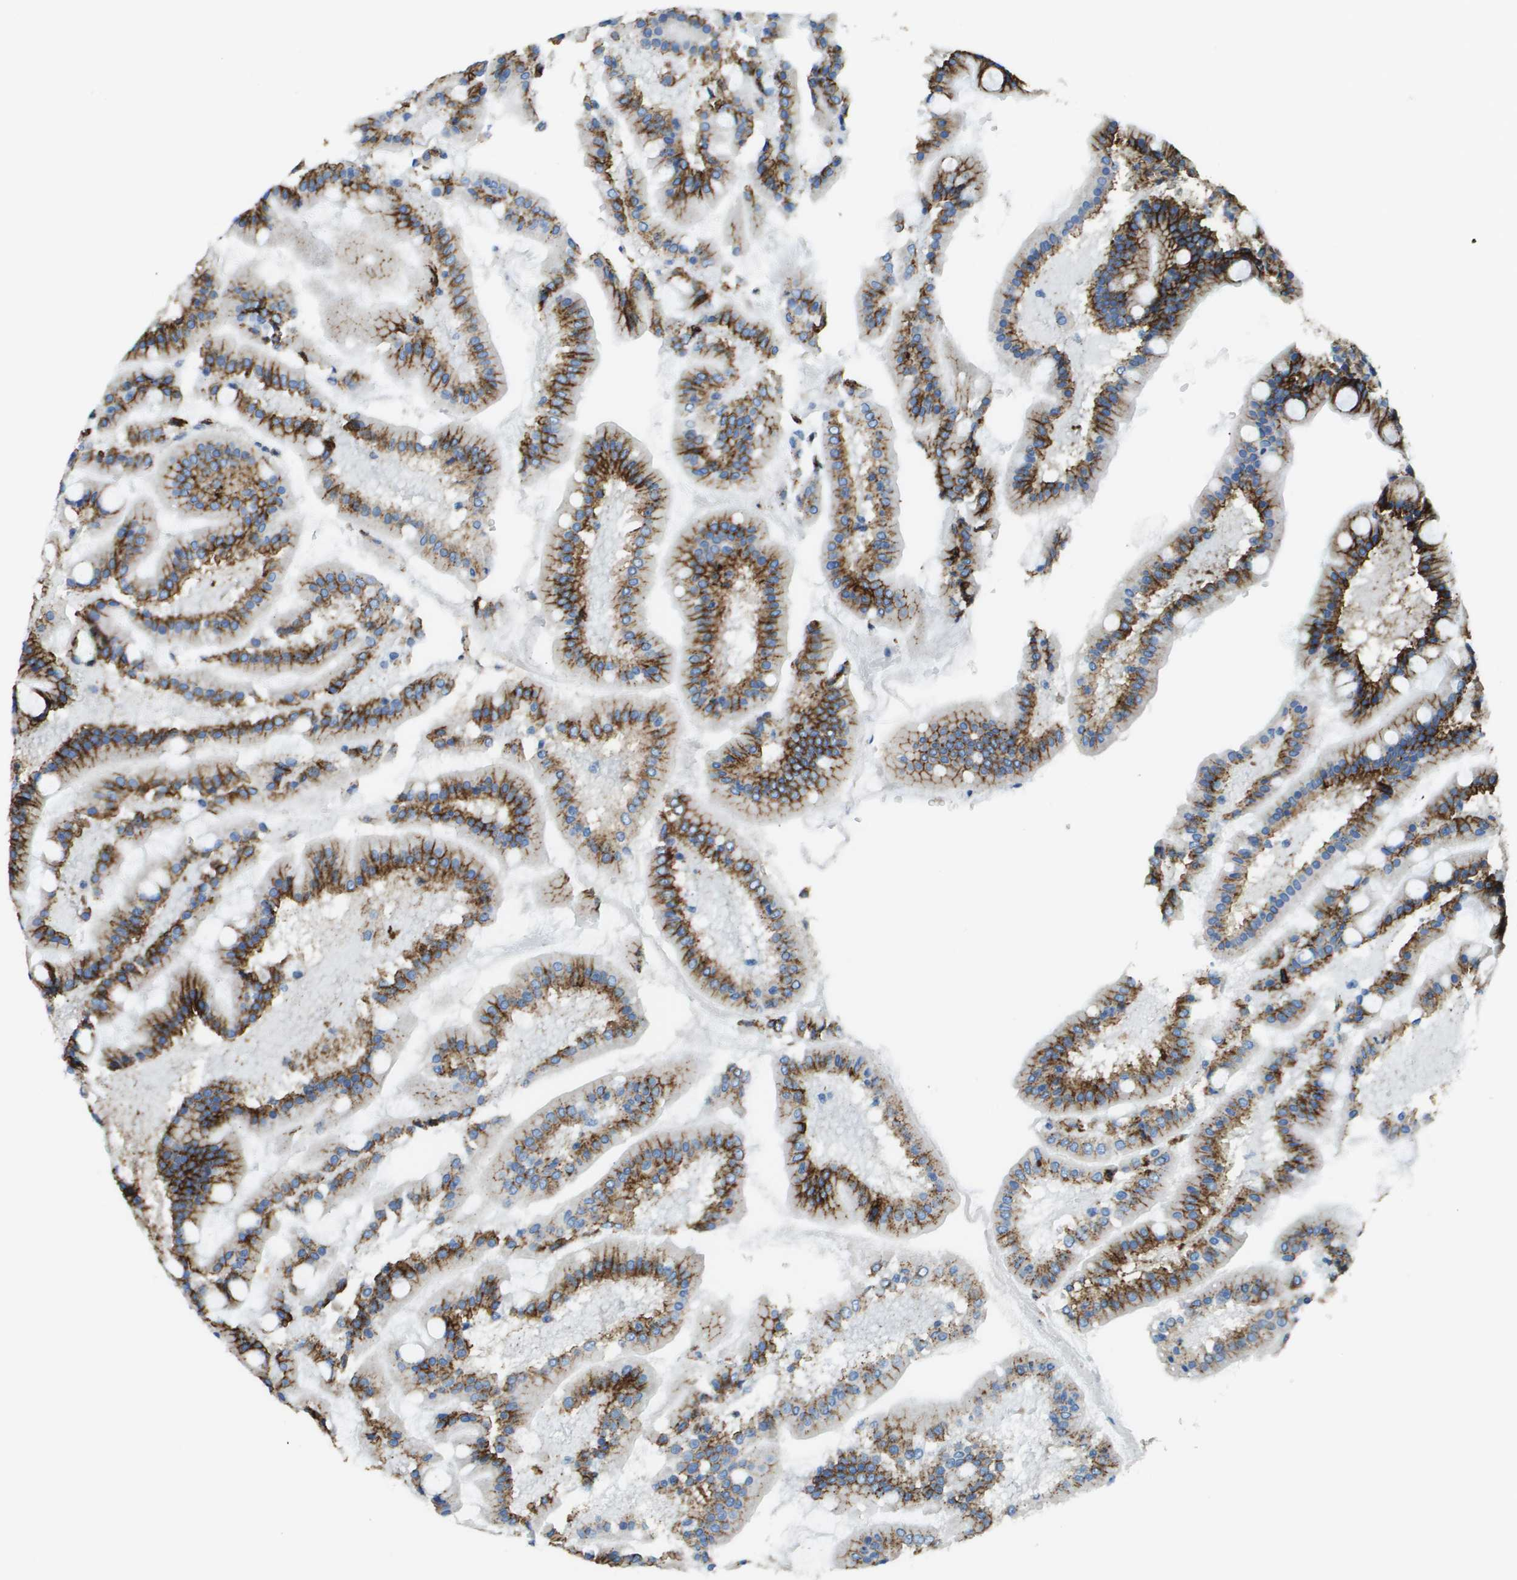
{"staining": {"intensity": "strong", "quantity": ">75%", "location": "cytoplasmic/membranous"}, "tissue": "duodenum", "cell_type": "Glandular cells", "image_type": "normal", "snomed": [{"axis": "morphology", "description": "Normal tissue, NOS"}, {"axis": "topography", "description": "Duodenum"}], "caption": "An immunohistochemistry (IHC) image of unremarkable tissue is shown. Protein staining in brown shows strong cytoplasmic/membranous positivity in duodenum within glandular cells. Using DAB (3,3'-diaminobenzidine) (brown) and hematoxylin (blue) stains, captured at high magnification using brightfield microscopy.", "gene": "SDC1", "patient": {"sex": "male", "age": 50}}